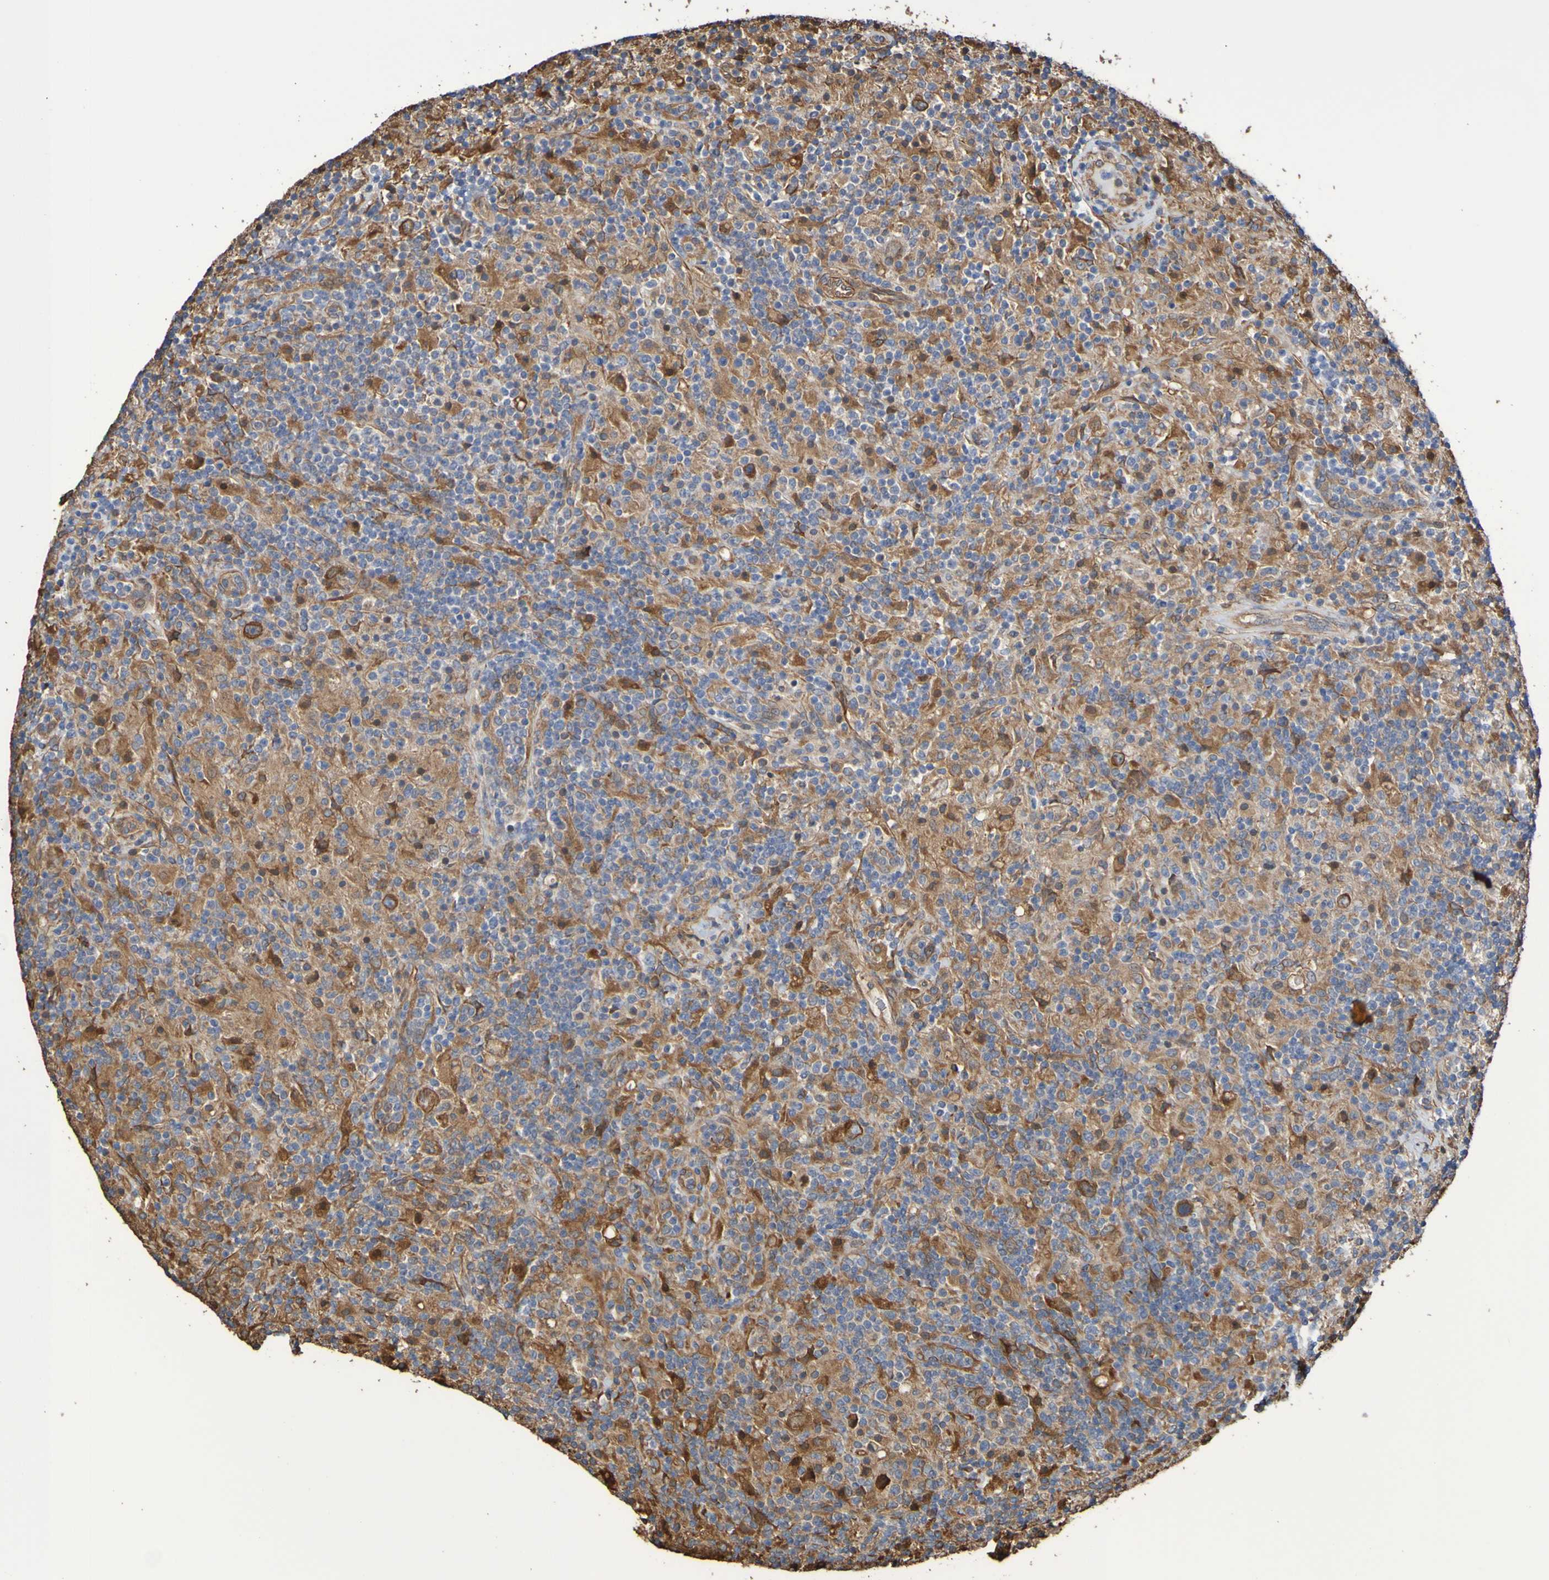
{"staining": {"intensity": "moderate", "quantity": ">75%", "location": "cytoplasmic/membranous"}, "tissue": "lymphoma", "cell_type": "Tumor cells", "image_type": "cancer", "snomed": [{"axis": "morphology", "description": "Hodgkin's disease, NOS"}, {"axis": "topography", "description": "Lymph node"}], "caption": "This micrograph shows IHC staining of Hodgkin's disease, with medium moderate cytoplasmic/membranous positivity in about >75% of tumor cells.", "gene": "RAB11A", "patient": {"sex": "male", "age": 70}}